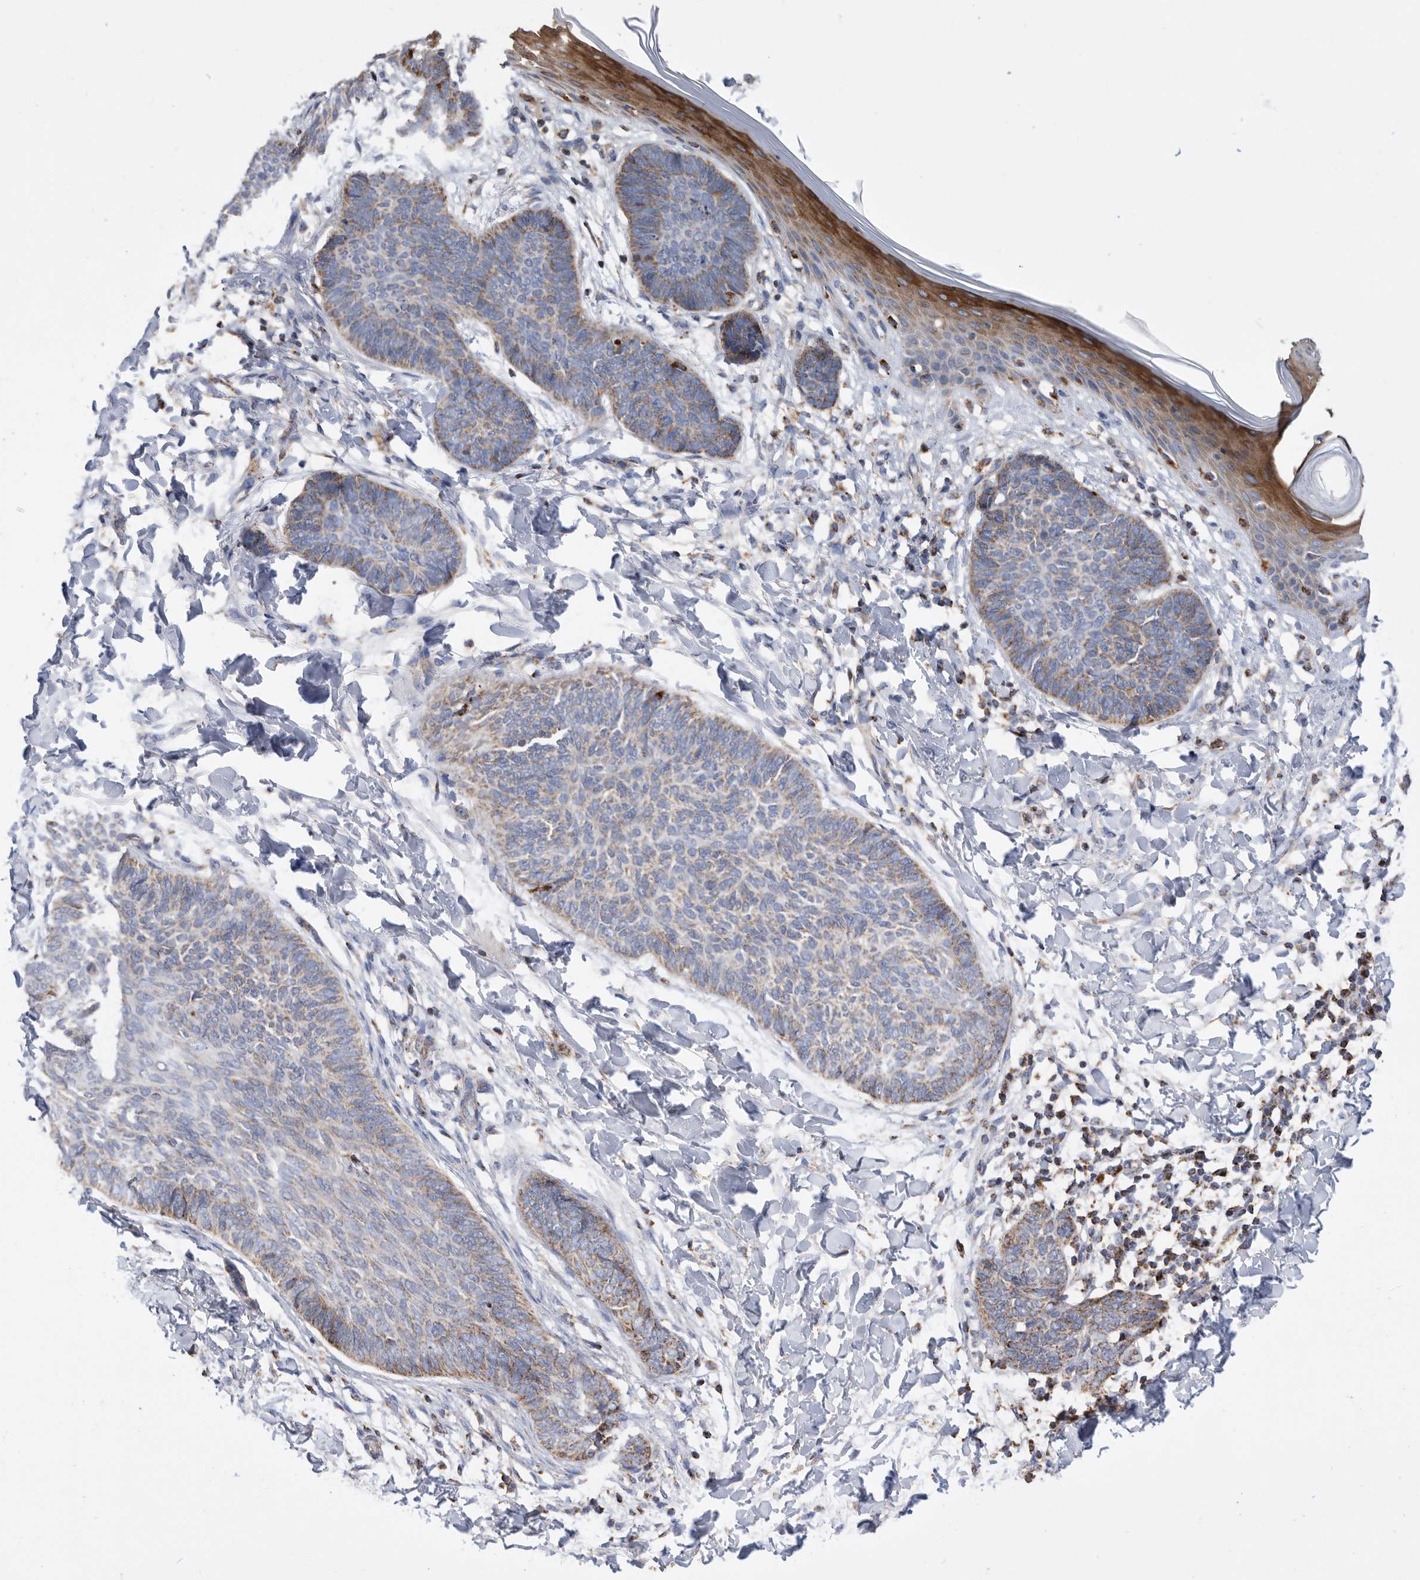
{"staining": {"intensity": "moderate", "quantity": "25%-75%", "location": "cytoplasmic/membranous"}, "tissue": "skin cancer", "cell_type": "Tumor cells", "image_type": "cancer", "snomed": [{"axis": "morphology", "description": "Normal tissue, NOS"}, {"axis": "morphology", "description": "Basal cell carcinoma"}, {"axis": "topography", "description": "Skin"}], "caption": "Human basal cell carcinoma (skin) stained with a brown dye displays moderate cytoplasmic/membranous positive expression in about 25%-75% of tumor cells.", "gene": "WFDC1", "patient": {"sex": "male", "age": 50}}